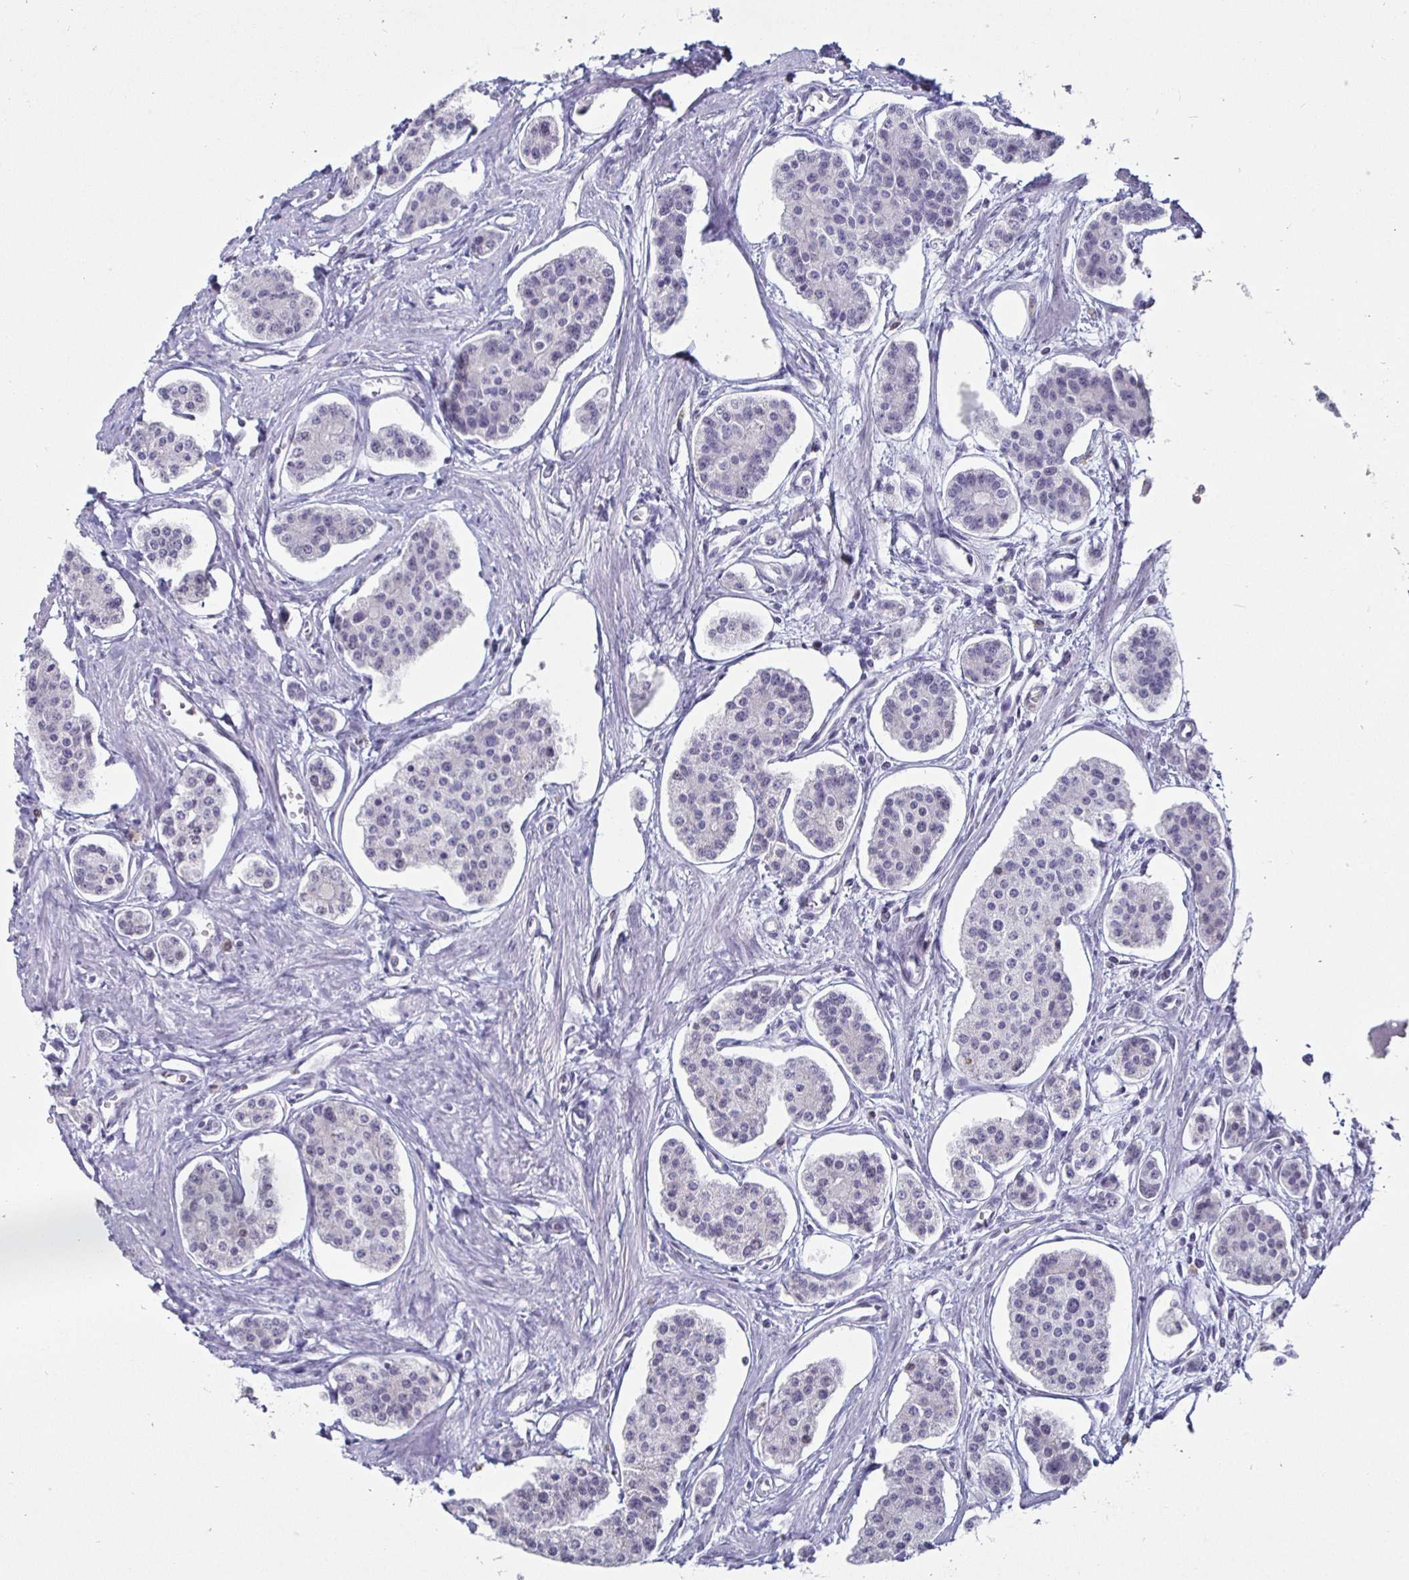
{"staining": {"intensity": "negative", "quantity": "none", "location": "none"}, "tissue": "carcinoid", "cell_type": "Tumor cells", "image_type": "cancer", "snomed": [{"axis": "morphology", "description": "Carcinoid, malignant, NOS"}, {"axis": "topography", "description": "Small intestine"}], "caption": "DAB (3,3'-diaminobenzidine) immunohistochemical staining of human malignant carcinoid displays no significant staining in tumor cells.", "gene": "OOSP2", "patient": {"sex": "female", "age": 65}}